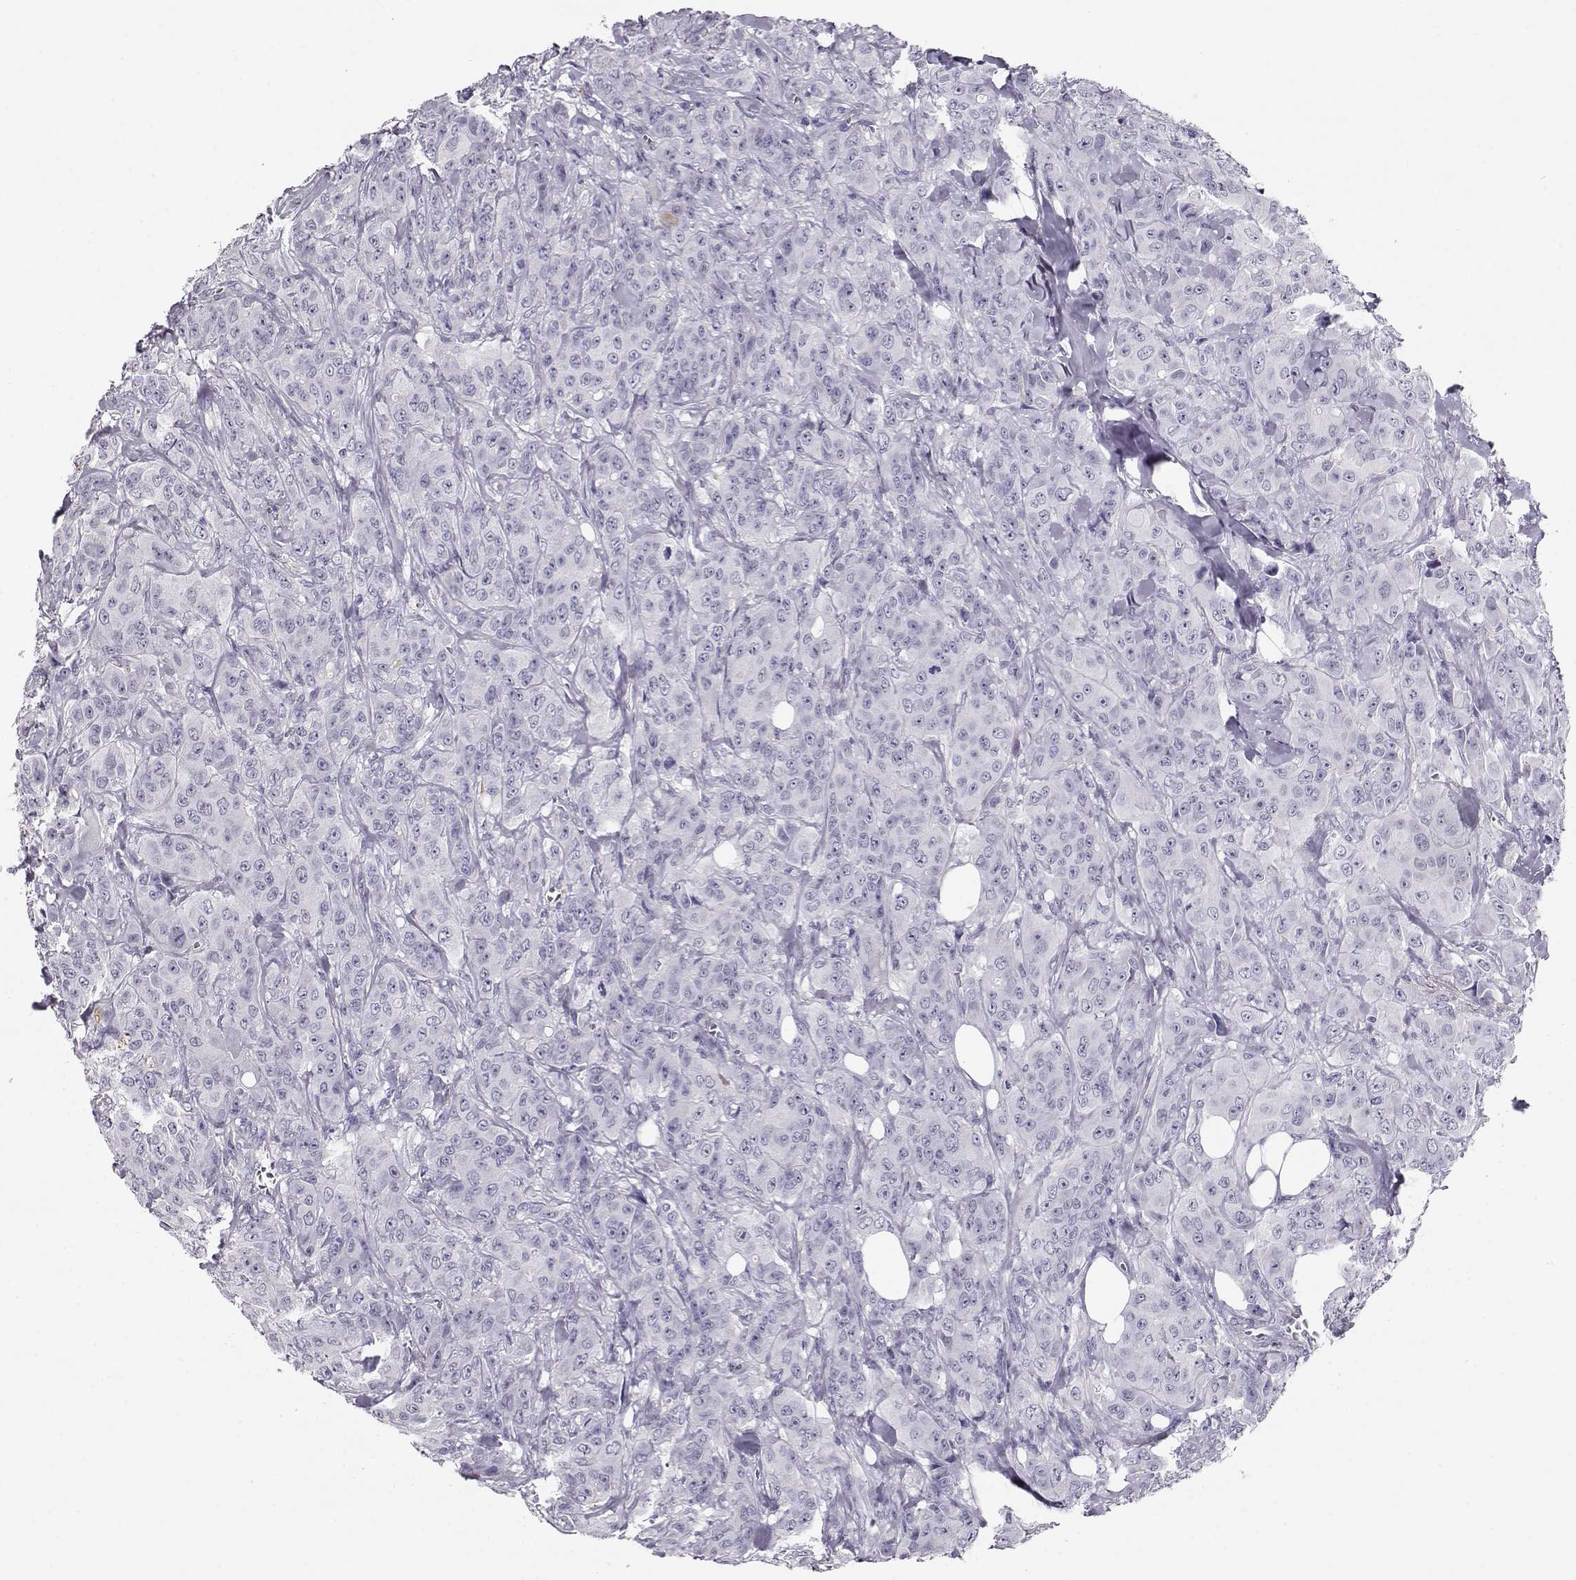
{"staining": {"intensity": "negative", "quantity": "none", "location": "none"}, "tissue": "breast cancer", "cell_type": "Tumor cells", "image_type": "cancer", "snomed": [{"axis": "morphology", "description": "Duct carcinoma"}, {"axis": "topography", "description": "Breast"}], "caption": "IHC photomicrograph of human breast infiltrating ductal carcinoma stained for a protein (brown), which demonstrates no expression in tumor cells.", "gene": "RBM44", "patient": {"sex": "female", "age": 43}}